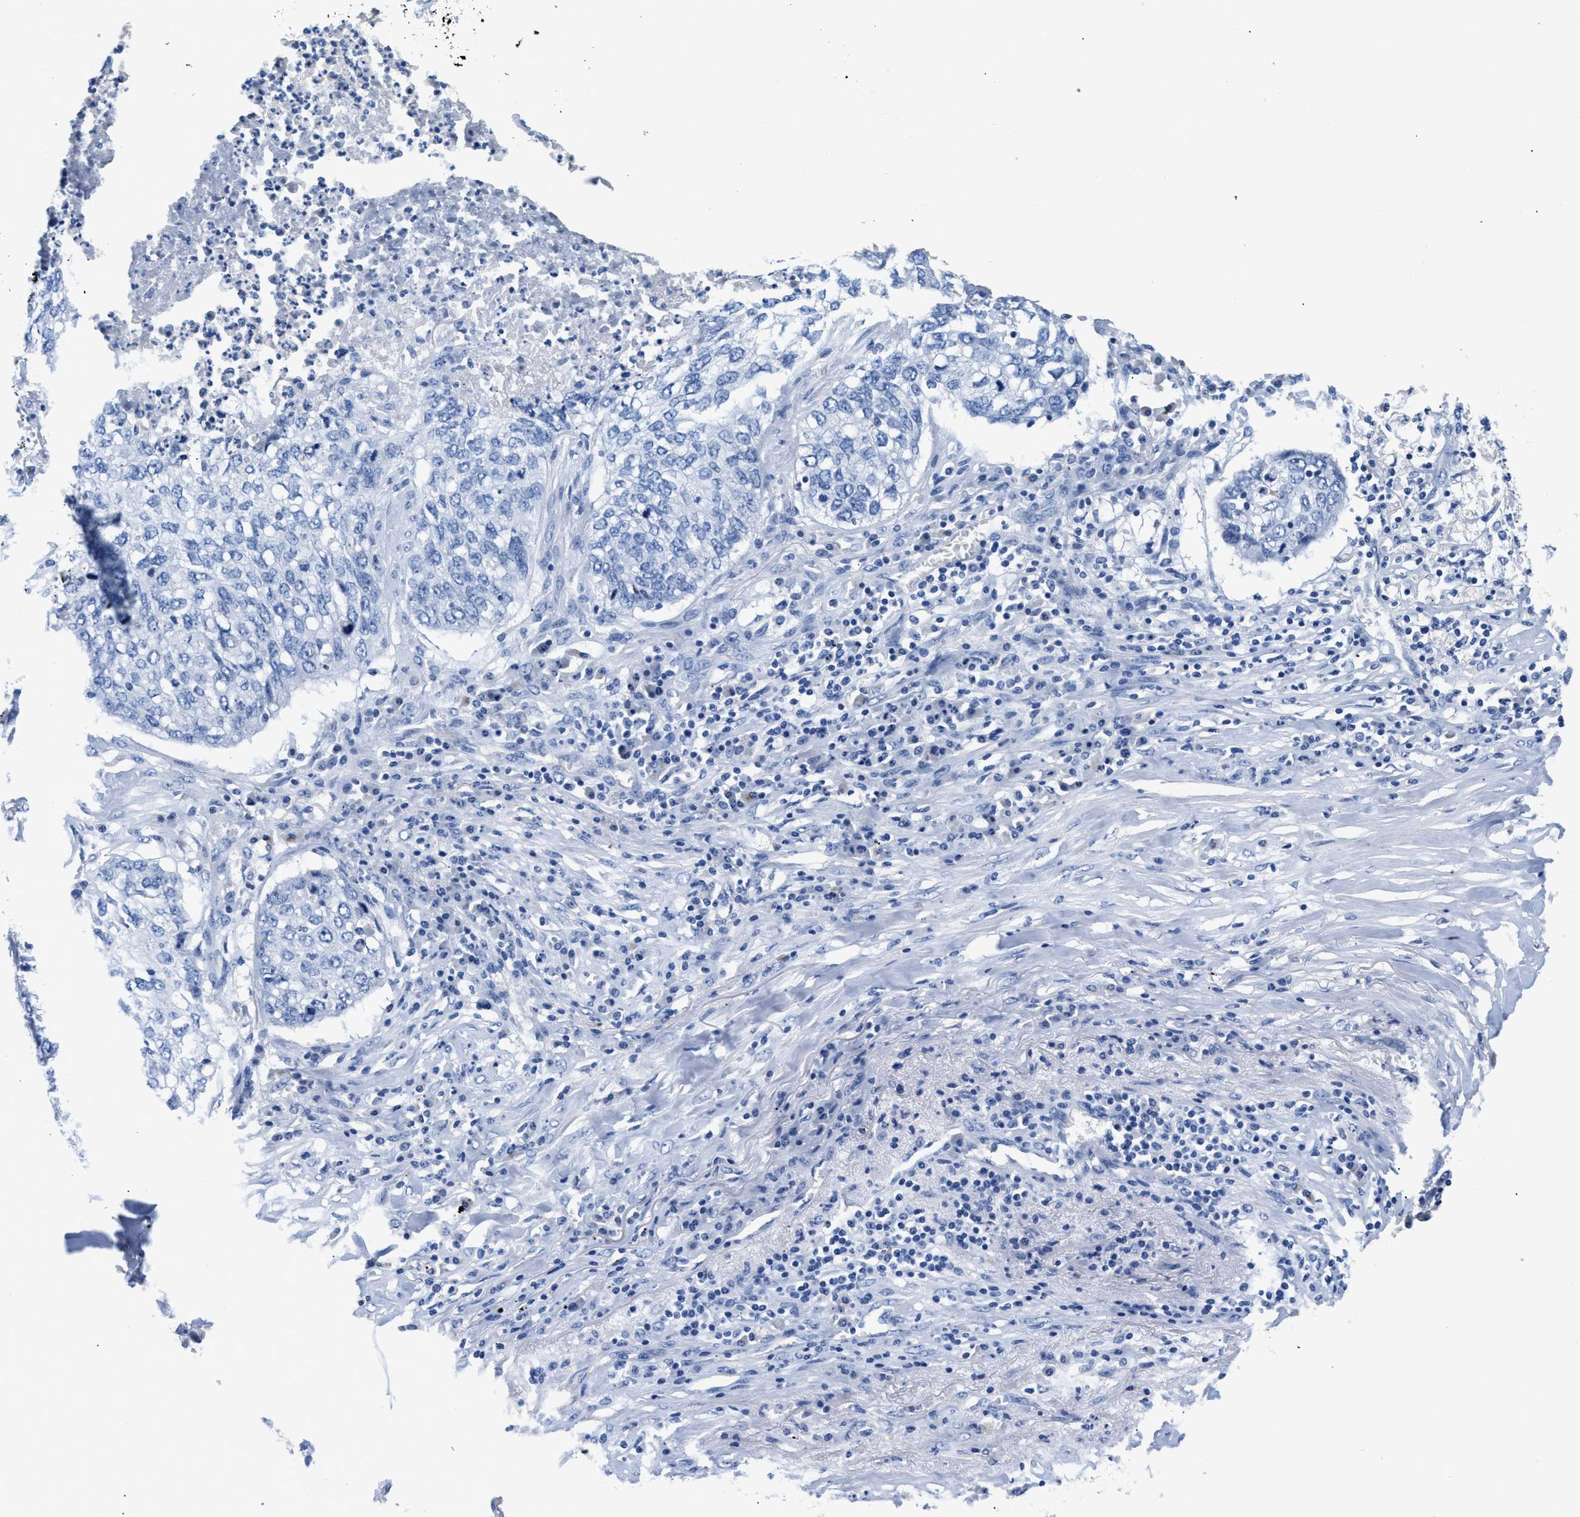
{"staining": {"intensity": "negative", "quantity": "none", "location": "none"}, "tissue": "lung cancer", "cell_type": "Tumor cells", "image_type": "cancer", "snomed": [{"axis": "morphology", "description": "Squamous cell carcinoma, NOS"}, {"axis": "topography", "description": "Lung"}], "caption": "The immunohistochemistry (IHC) micrograph has no significant staining in tumor cells of lung cancer tissue. (DAB (3,3'-diaminobenzidine) immunohistochemistry with hematoxylin counter stain).", "gene": "SLFN13", "patient": {"sex": "female", "age": 63}}